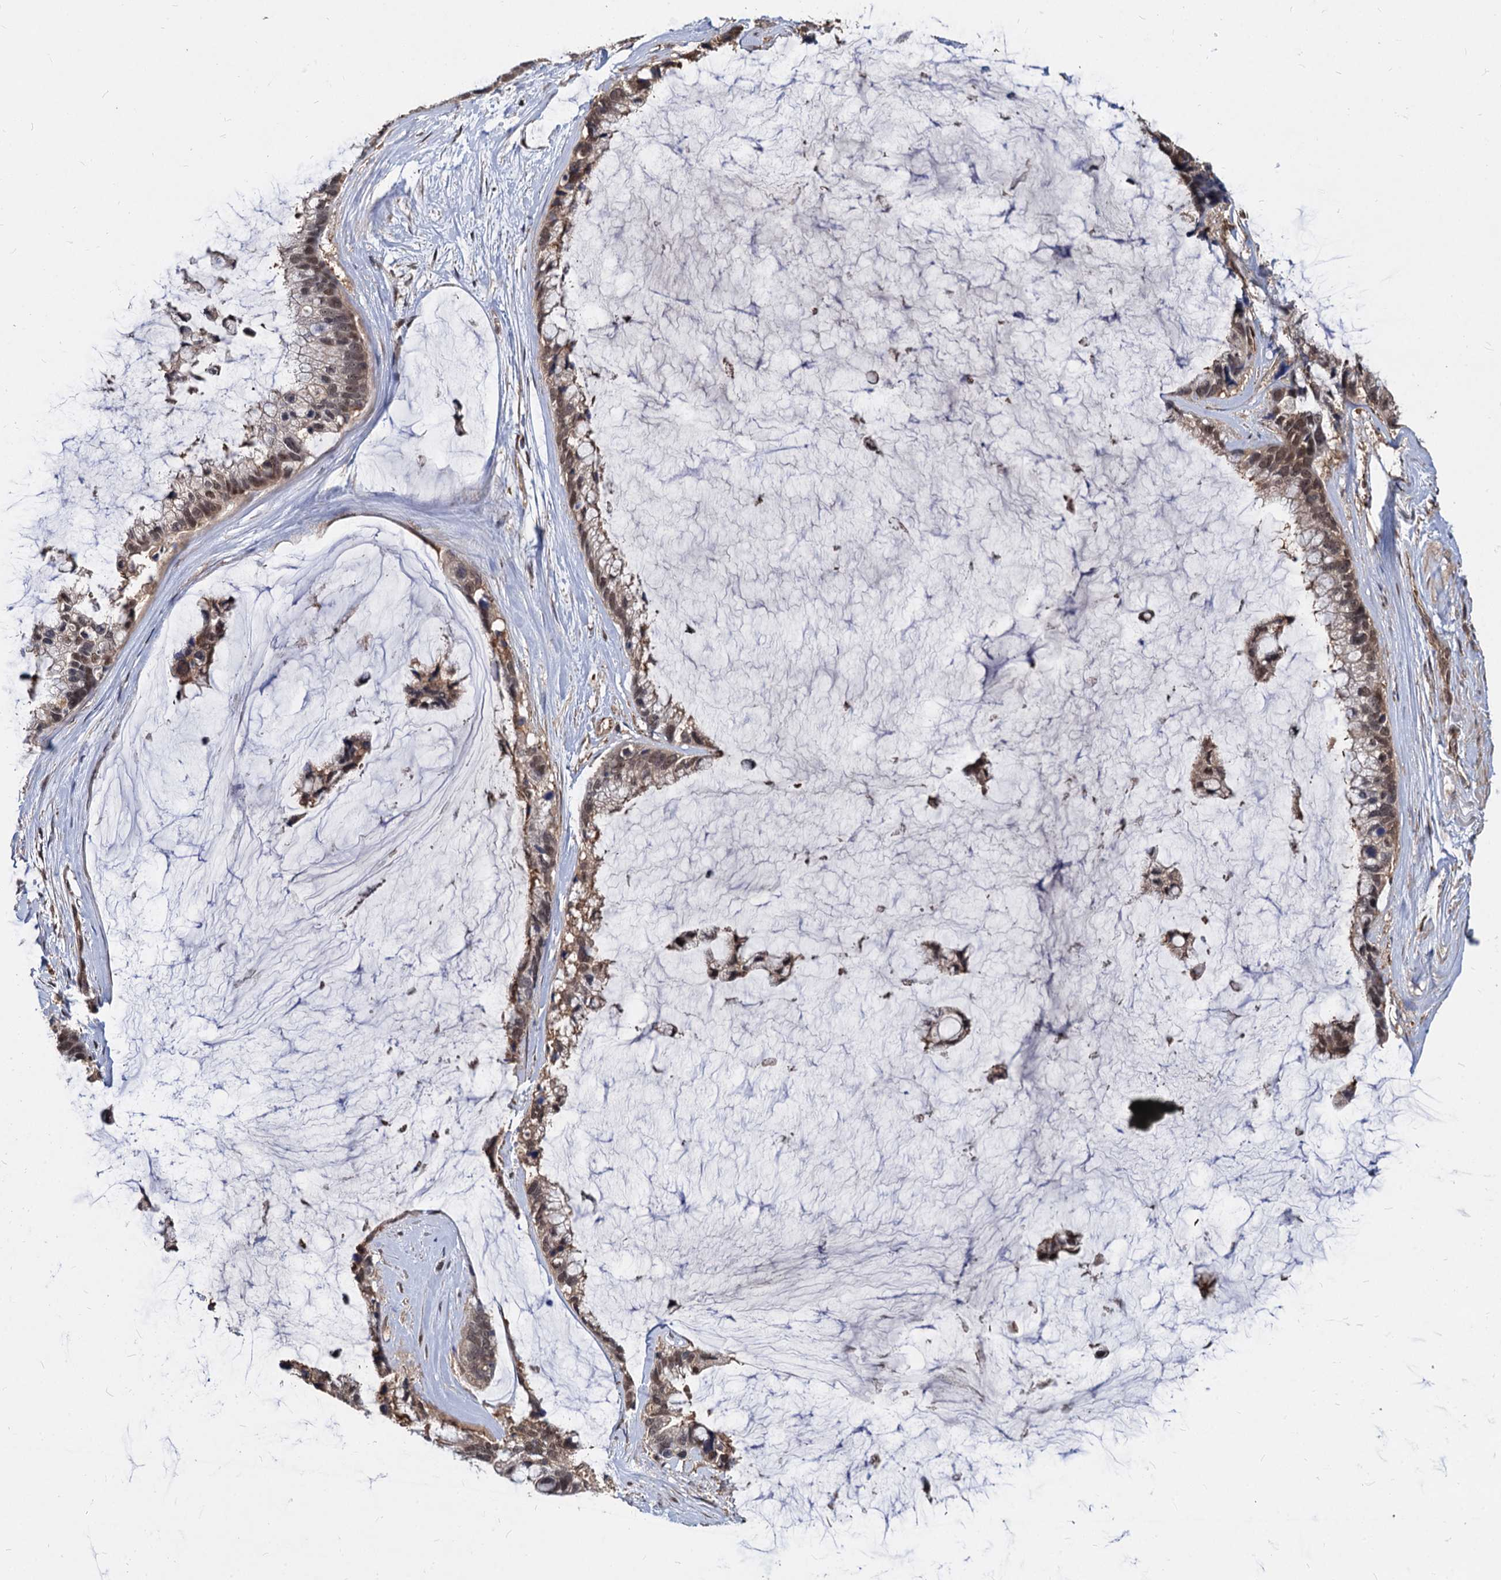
{"staining": {"intensity": "weak", "quantity": ">75%", "location": "cytoplasmic/membranous,nuclear"}, "tissue": "ovarian cancer", "cell_type": "Tumor cells", "image_type": "cancer", "snomed": [{"axis": "morphology", "description": "Cystadenocarcinoma, mucinous, NOS"}, {"axis": "topography", "description": "Ovary"}], "caption": "Immunohistochemistry photomicrograph of neoplastic tissue: human ovarian cancer stained using immunohistochemistry demonstrates low levels of weak protein expression localized specifically in the cytoplasmic/membranous and nuclear of tumor cells, appearing as a cytoplasmic/membranous and nuclear brown color.", "gene": "PSMD4", "patient": {"sex": "female", "age": 39}}